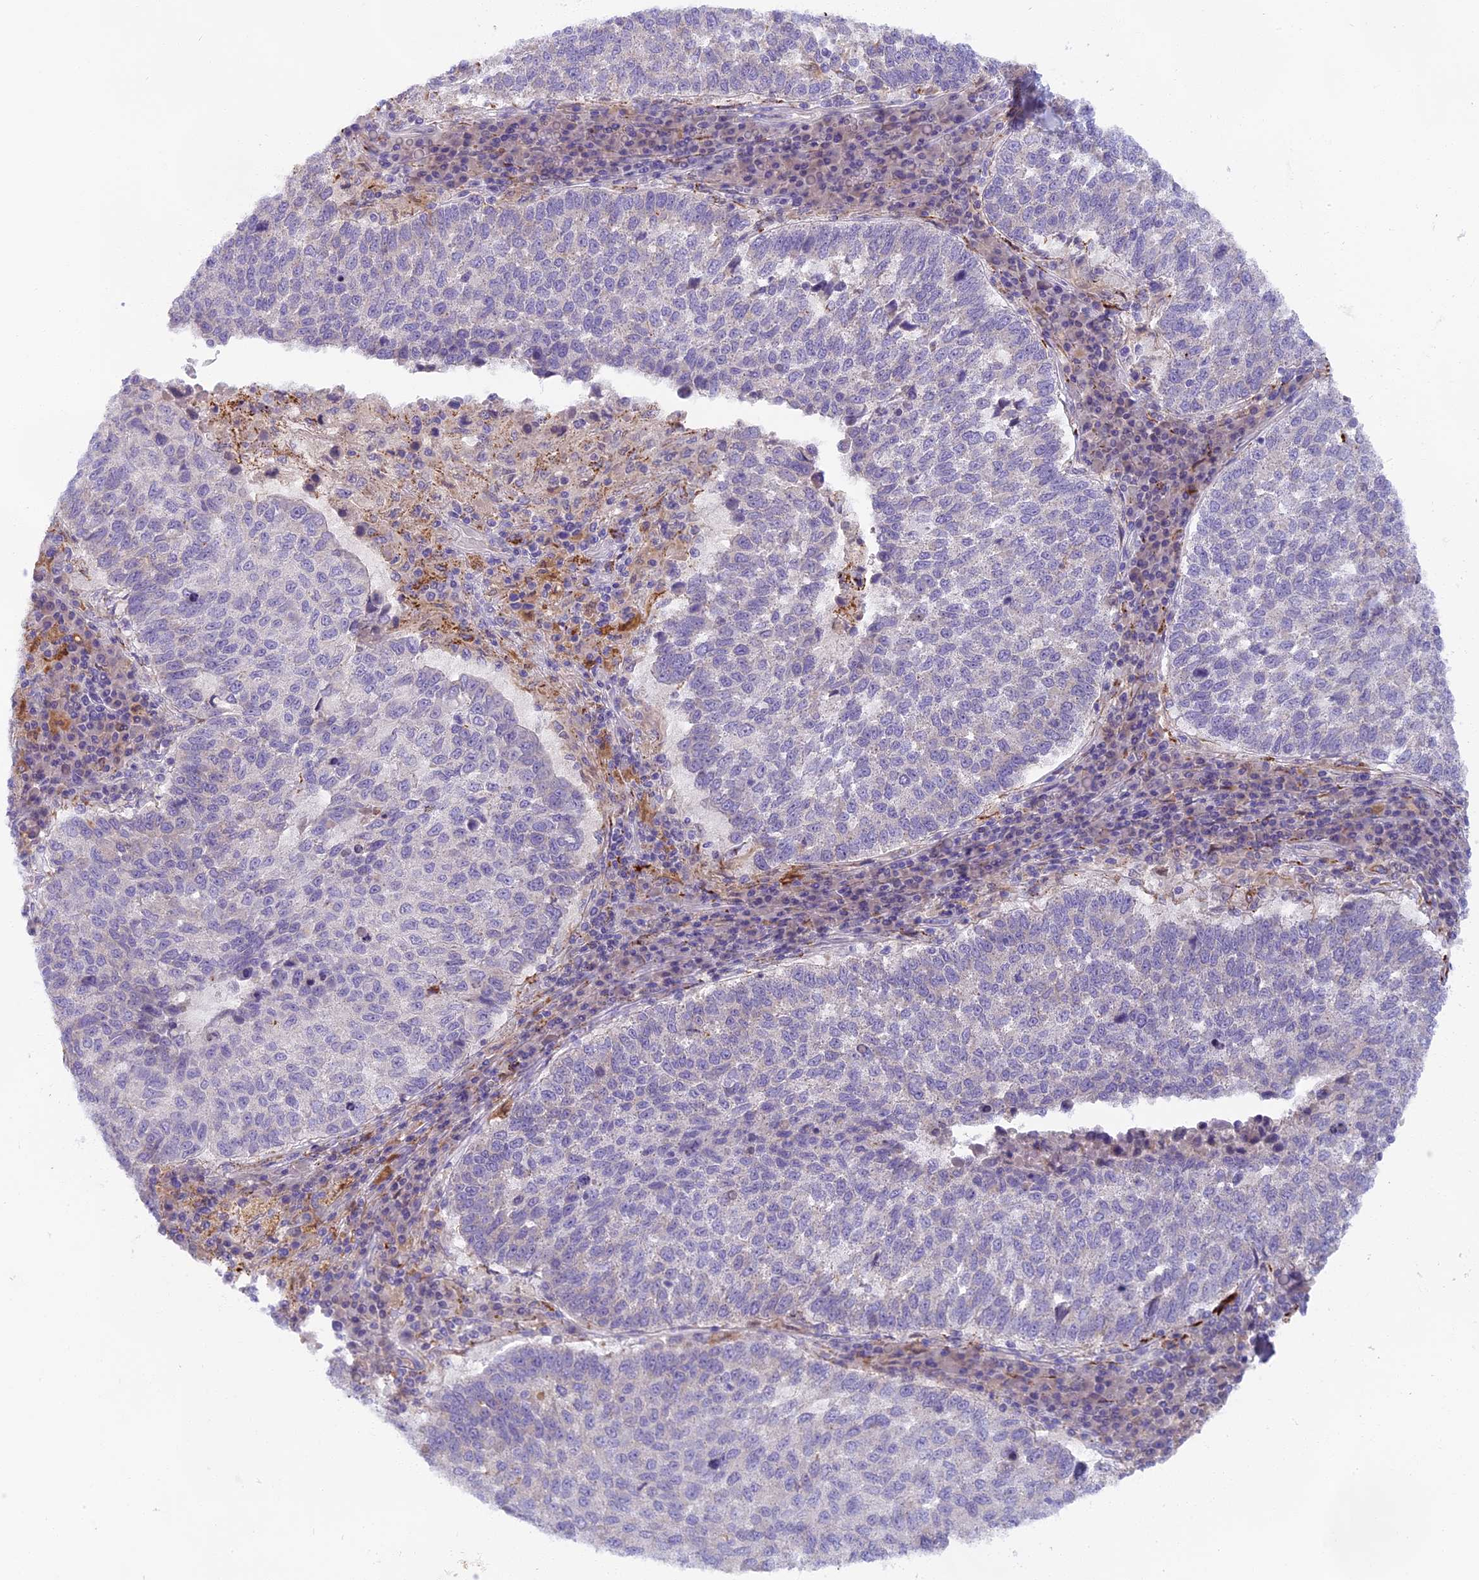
{"staining": {"intensity": "negative", "quantity": "none", "location": "none"}, "tissue": "lung cancer", "cell_type": "Tumor cells", "image_type": "cancer", "snomed": [{"axis": "morphology", "description": "Squamous cell carcinoma, NOS"}, {"axis": "topography", "description": "Lung"}], "caption": "DAB (3,3'-diaminobenzidine) immunohistochemical staining of lung squamous cell carcinoma shows no significant expression in tumor cells. (DAB (3,3'-diaminobenzidine) immunohistochemistry with hematoxylin counter stain).", "gene": "SEMA7A", "patient": {"sex": "male", "age": 73}}